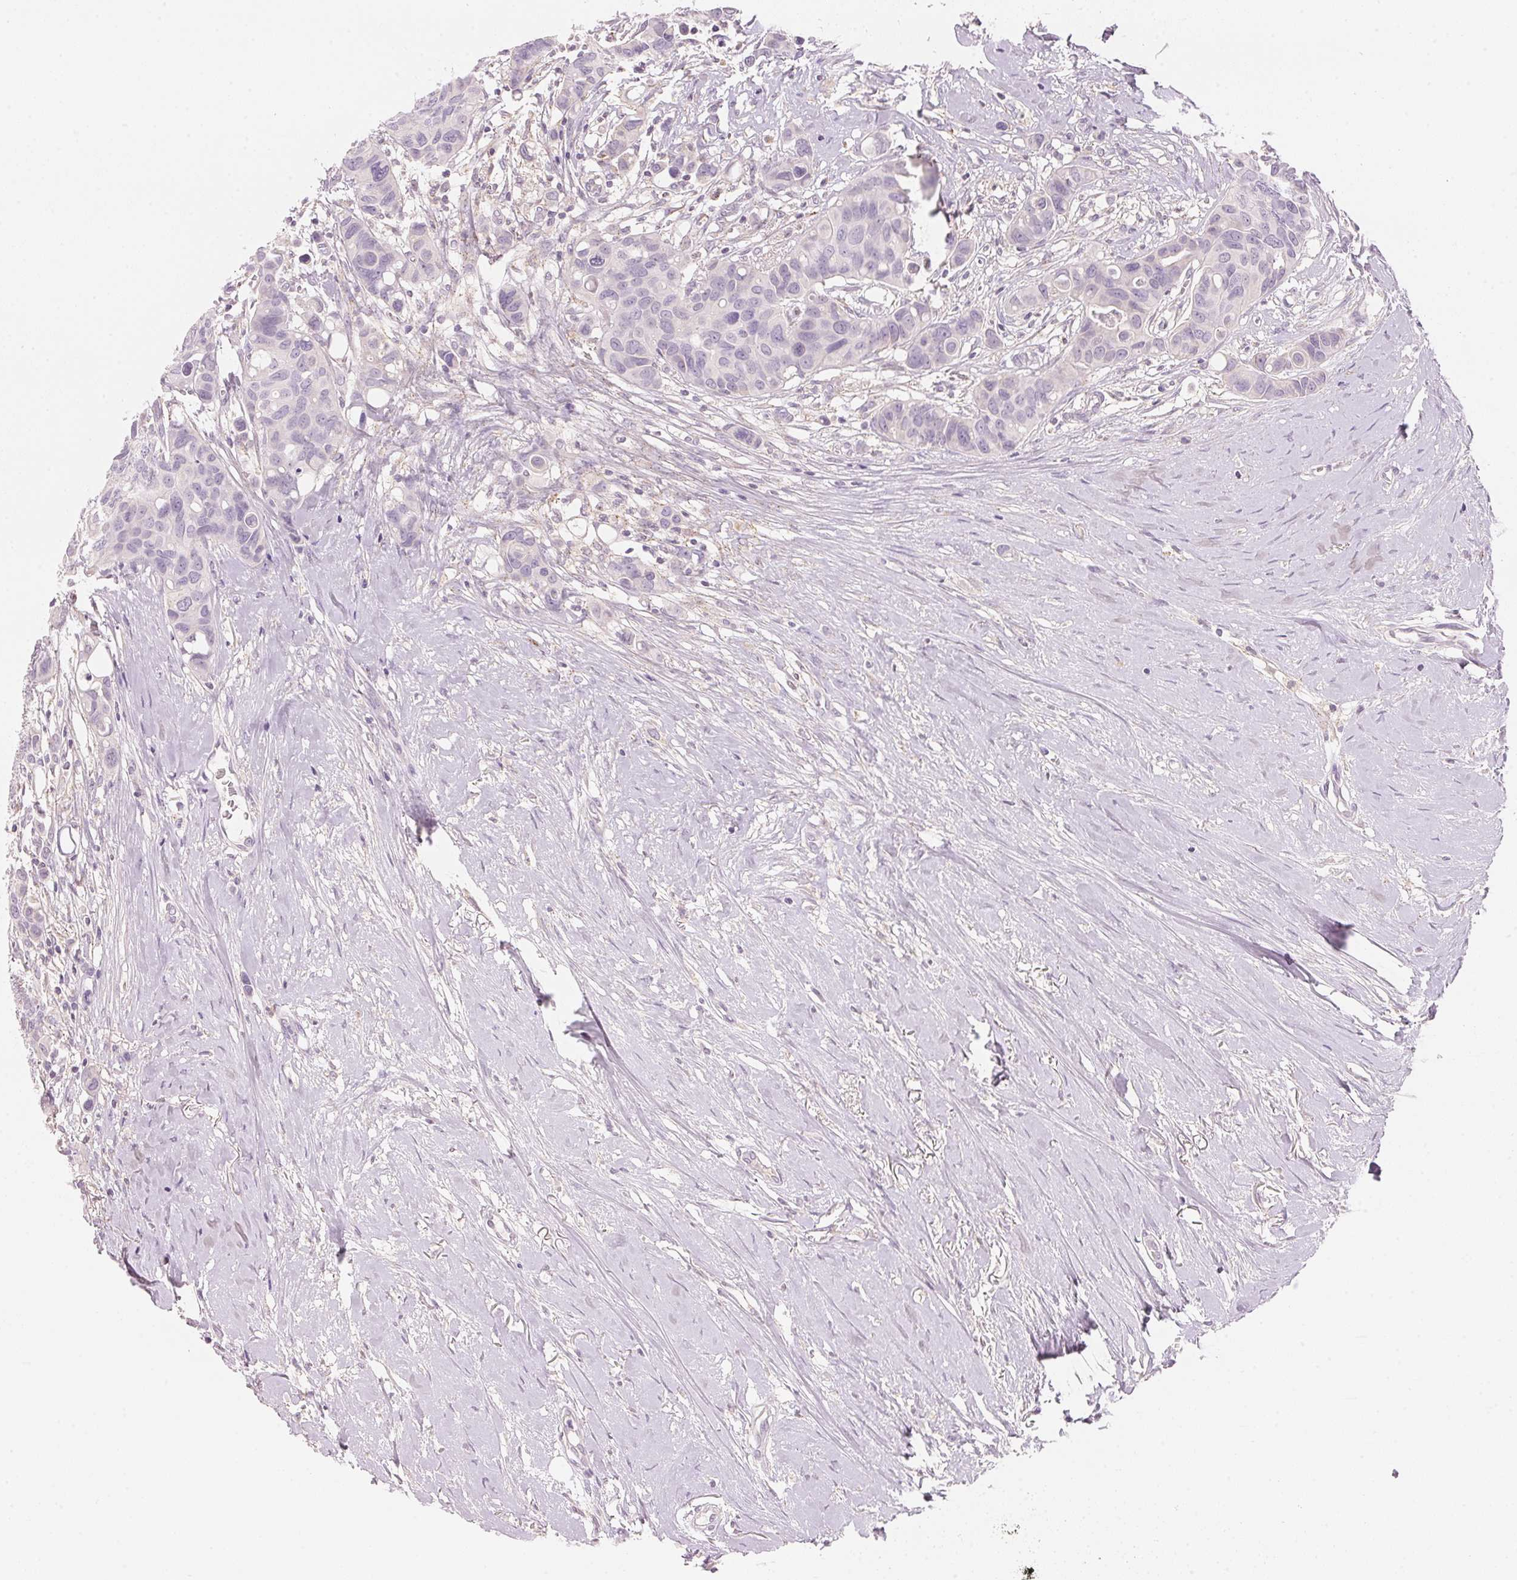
{"staining": {"intensity": "negative", "quantity": "none", "location": "none"}, "tissue": "breast cancer", "cell_type": "Tumor cells", "image_type": "cancer", "snomed": [{"axis": "morphology", "description": "Duct carcinoma"}, {"axis": "topography", "description": "Breast"}], "caption": "There is no significant expression in tumor cells of breast cancer.", "gene": "HOXB13", "patient": {"sex": "female", "age": 54}}